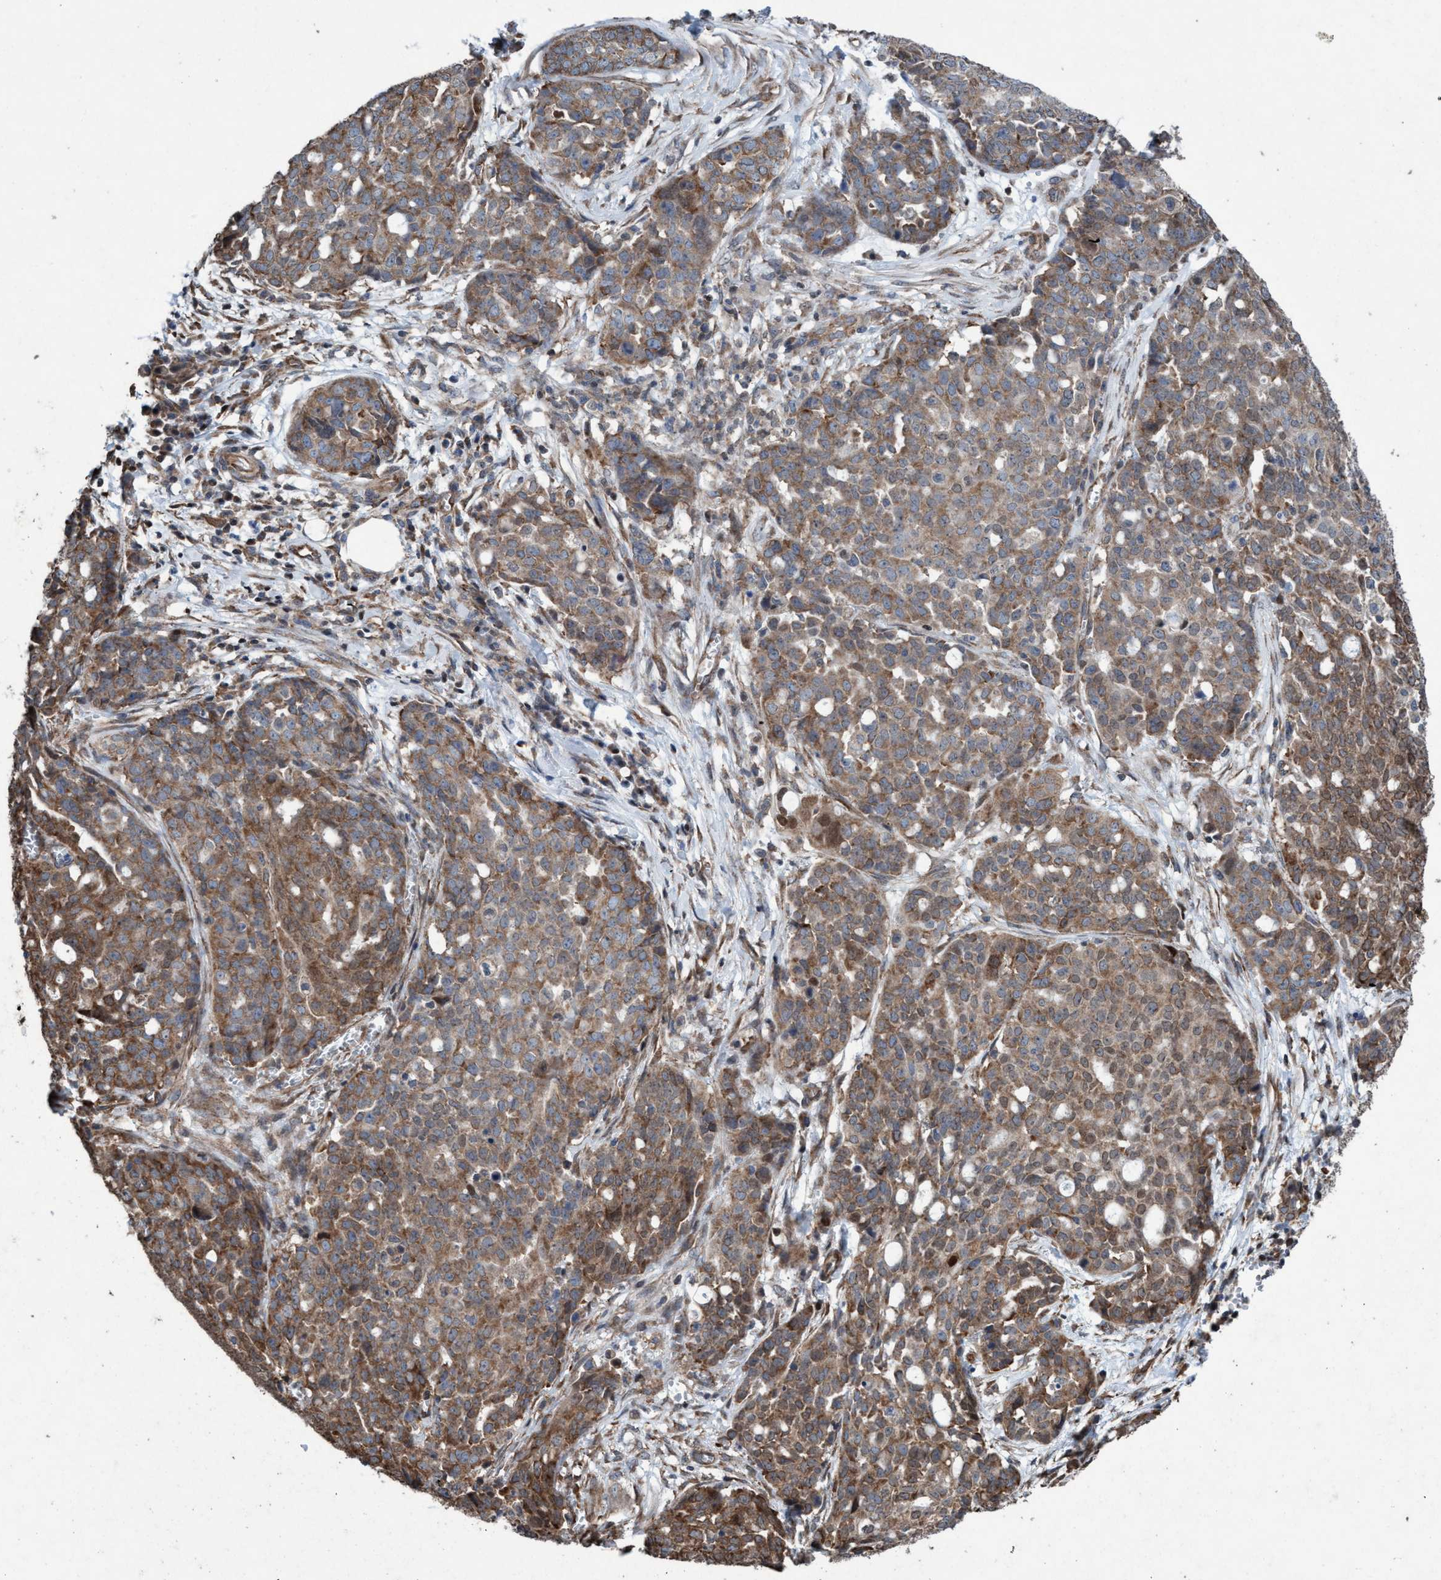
{"staining": {"intensity": "moderate", "quantity": ">75%", "location": "cytoplasmic/membranous"}, "tissue": "ovarian cancer", "cell_type": "Tumor cells", "image_type": "cancer", "snomed": [{"axis": "morphology", "description": "Cystadenocarcinoma, serous, NOS"}, {"axis": "topography", "description": "Soft tissue"}, {"axis": "topography", "description": "Ovary"}], "caption": "An image of ovarian cancer (serous cystadenocarcinoma) stained for a protein exhibits moderate cytoplasmic/membranous brown staining in tumor cells. Using DAB (brown) and hematoxylin (blue) stains, captured at high magnification using brightfield microscopy.", "gene": "METAP2", "patient": {"sex": "female", "age": 57}}